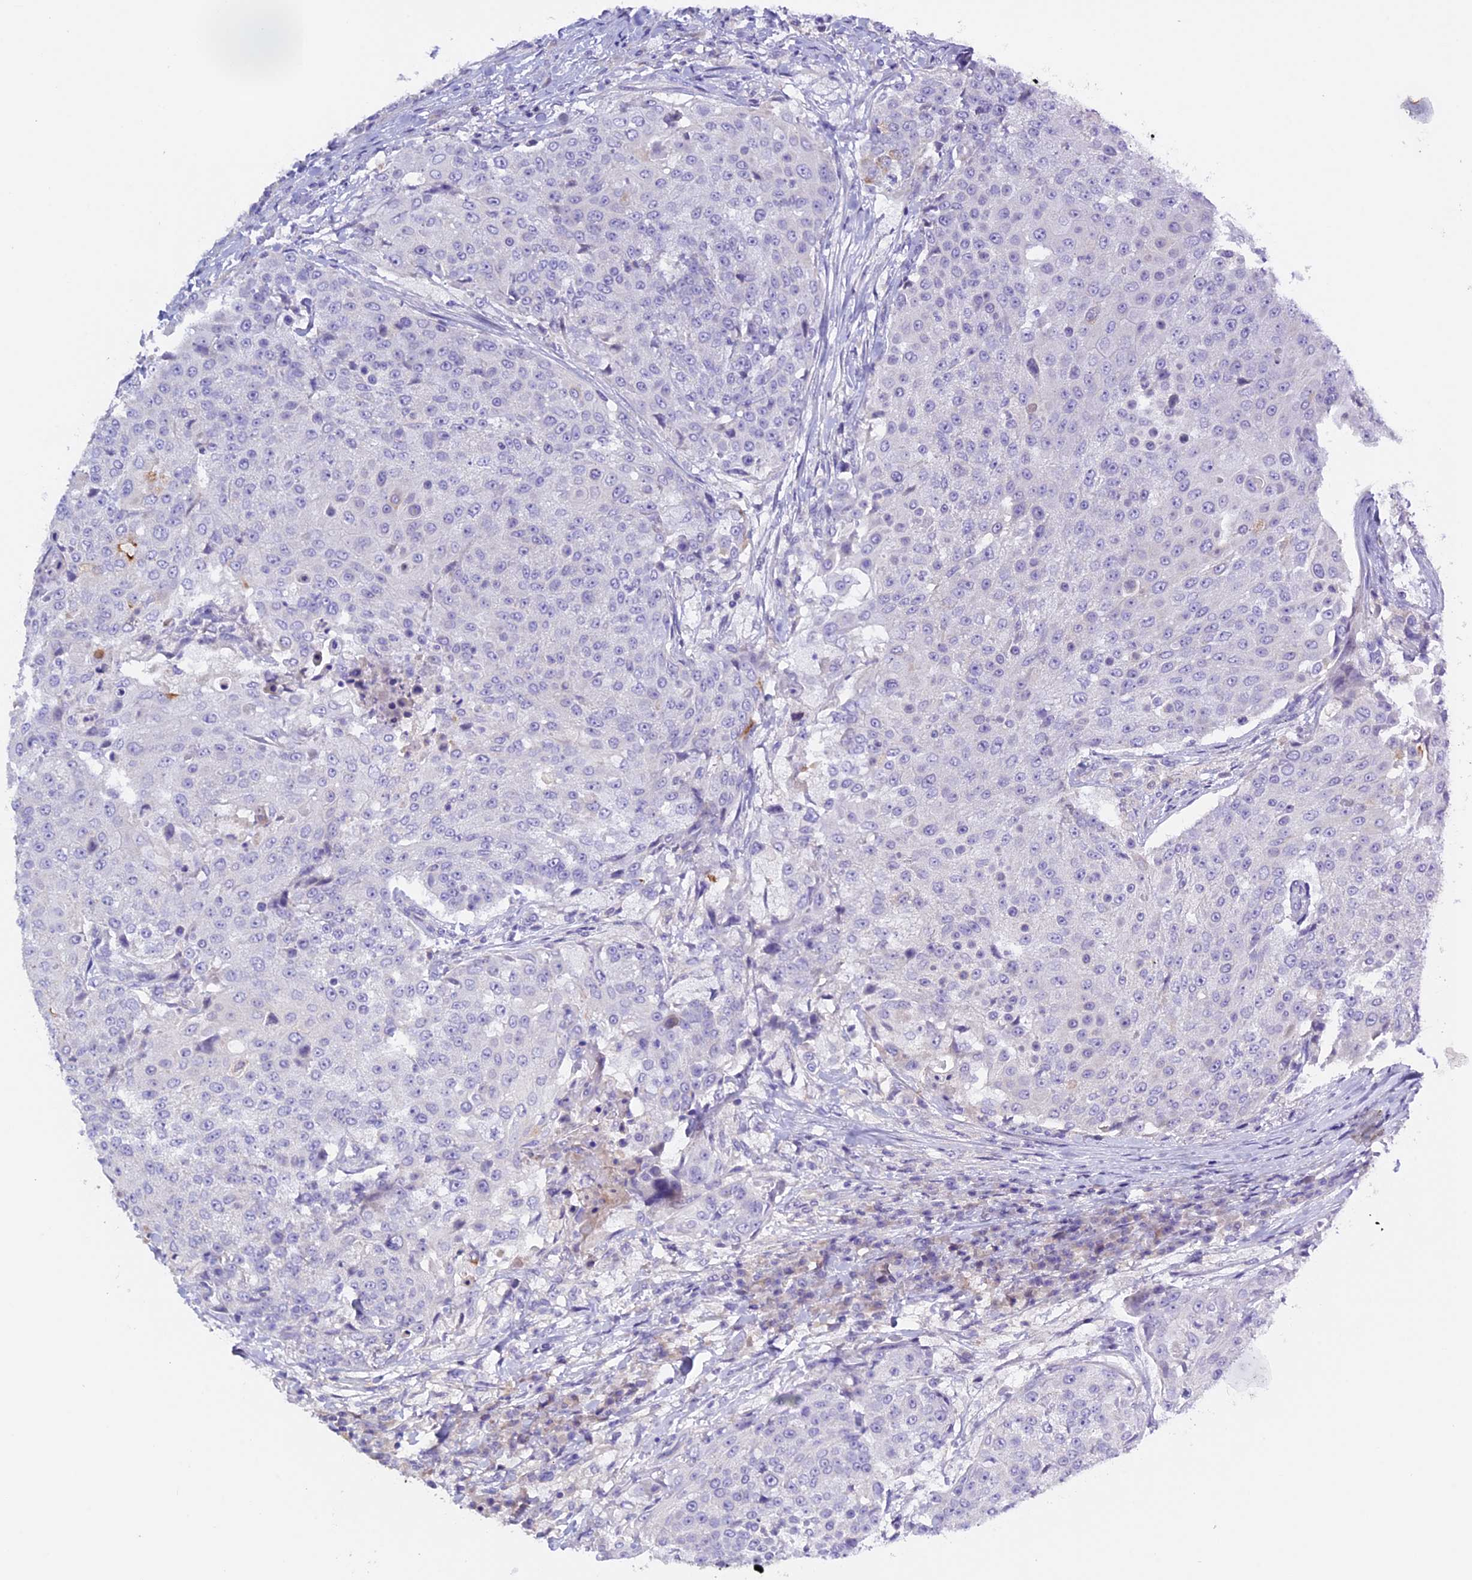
{"staining": {"intensity": "negative", "quantity": "none", "location": "none"}, "tissue": "urothelial cancer", "cell_type": "Tumor cells", "image_type": "cancer", "snomed": [{"axis": "morphology", "description": "Urothelial carcinoma, High grade"}, {"axis": "topography", "description": "Urinary bladder"}], "caption": "Tumor cells show no significant expression in high-grade urothelial carcinoma.", "gene": "RTTN", "patient": {"sex": "female", "age": 63}}